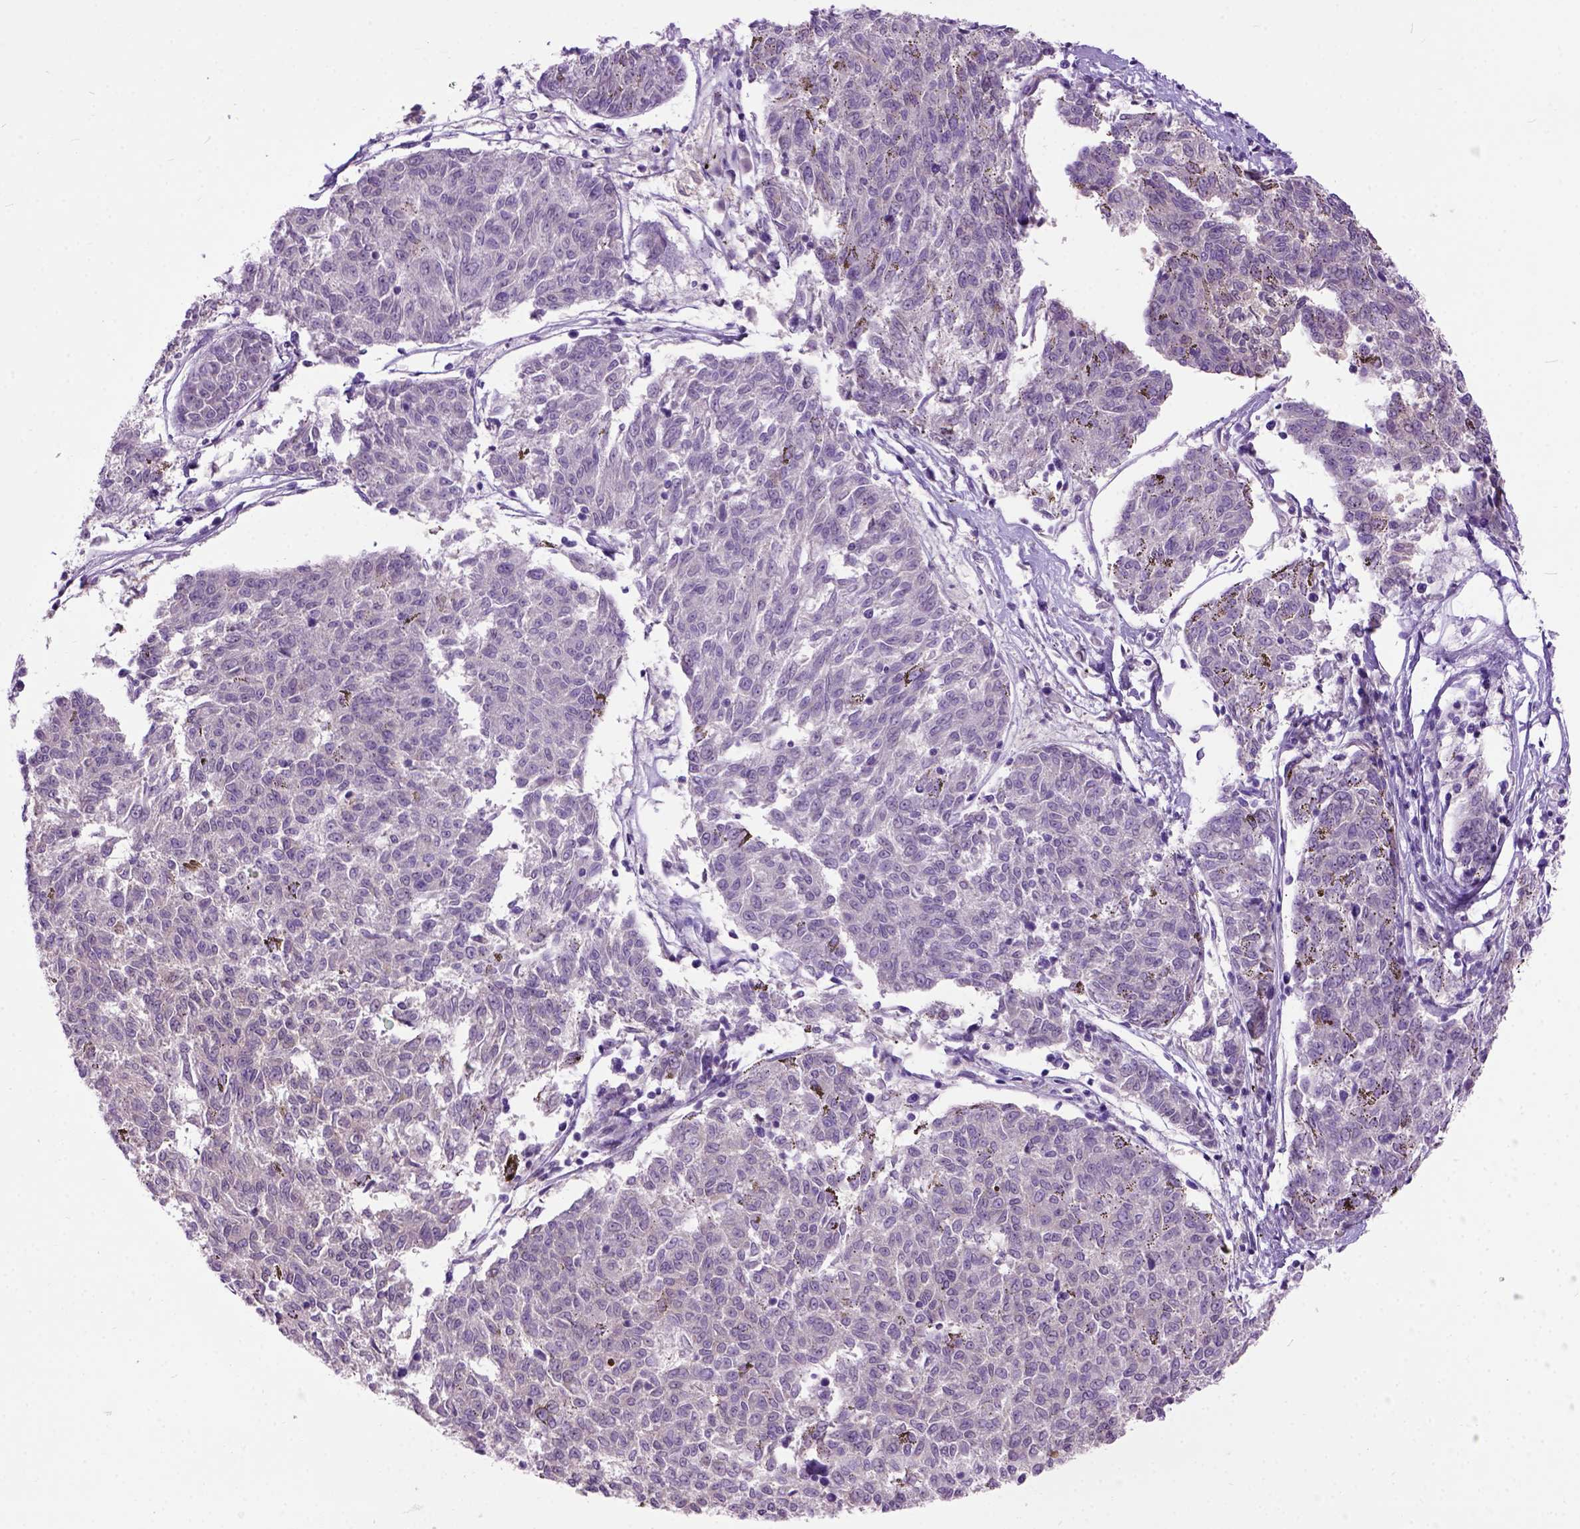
{"staining": {"intensity": "negative", "quantity": "none", "location": "none"}, "tissue": "melanoma", "cell_type": "Tumor cells", "image_type": "cancer", "snomed": [{"axis": "morphology", "description": "Malignant melanoma, NOS"}, {"axis": "topography", "description": "Skin"}], "caption": "Tumor cells are negative for protein expression in human melanoma.", "gene": "MAPT", "patient": {"sex": "female", "age": 72}}